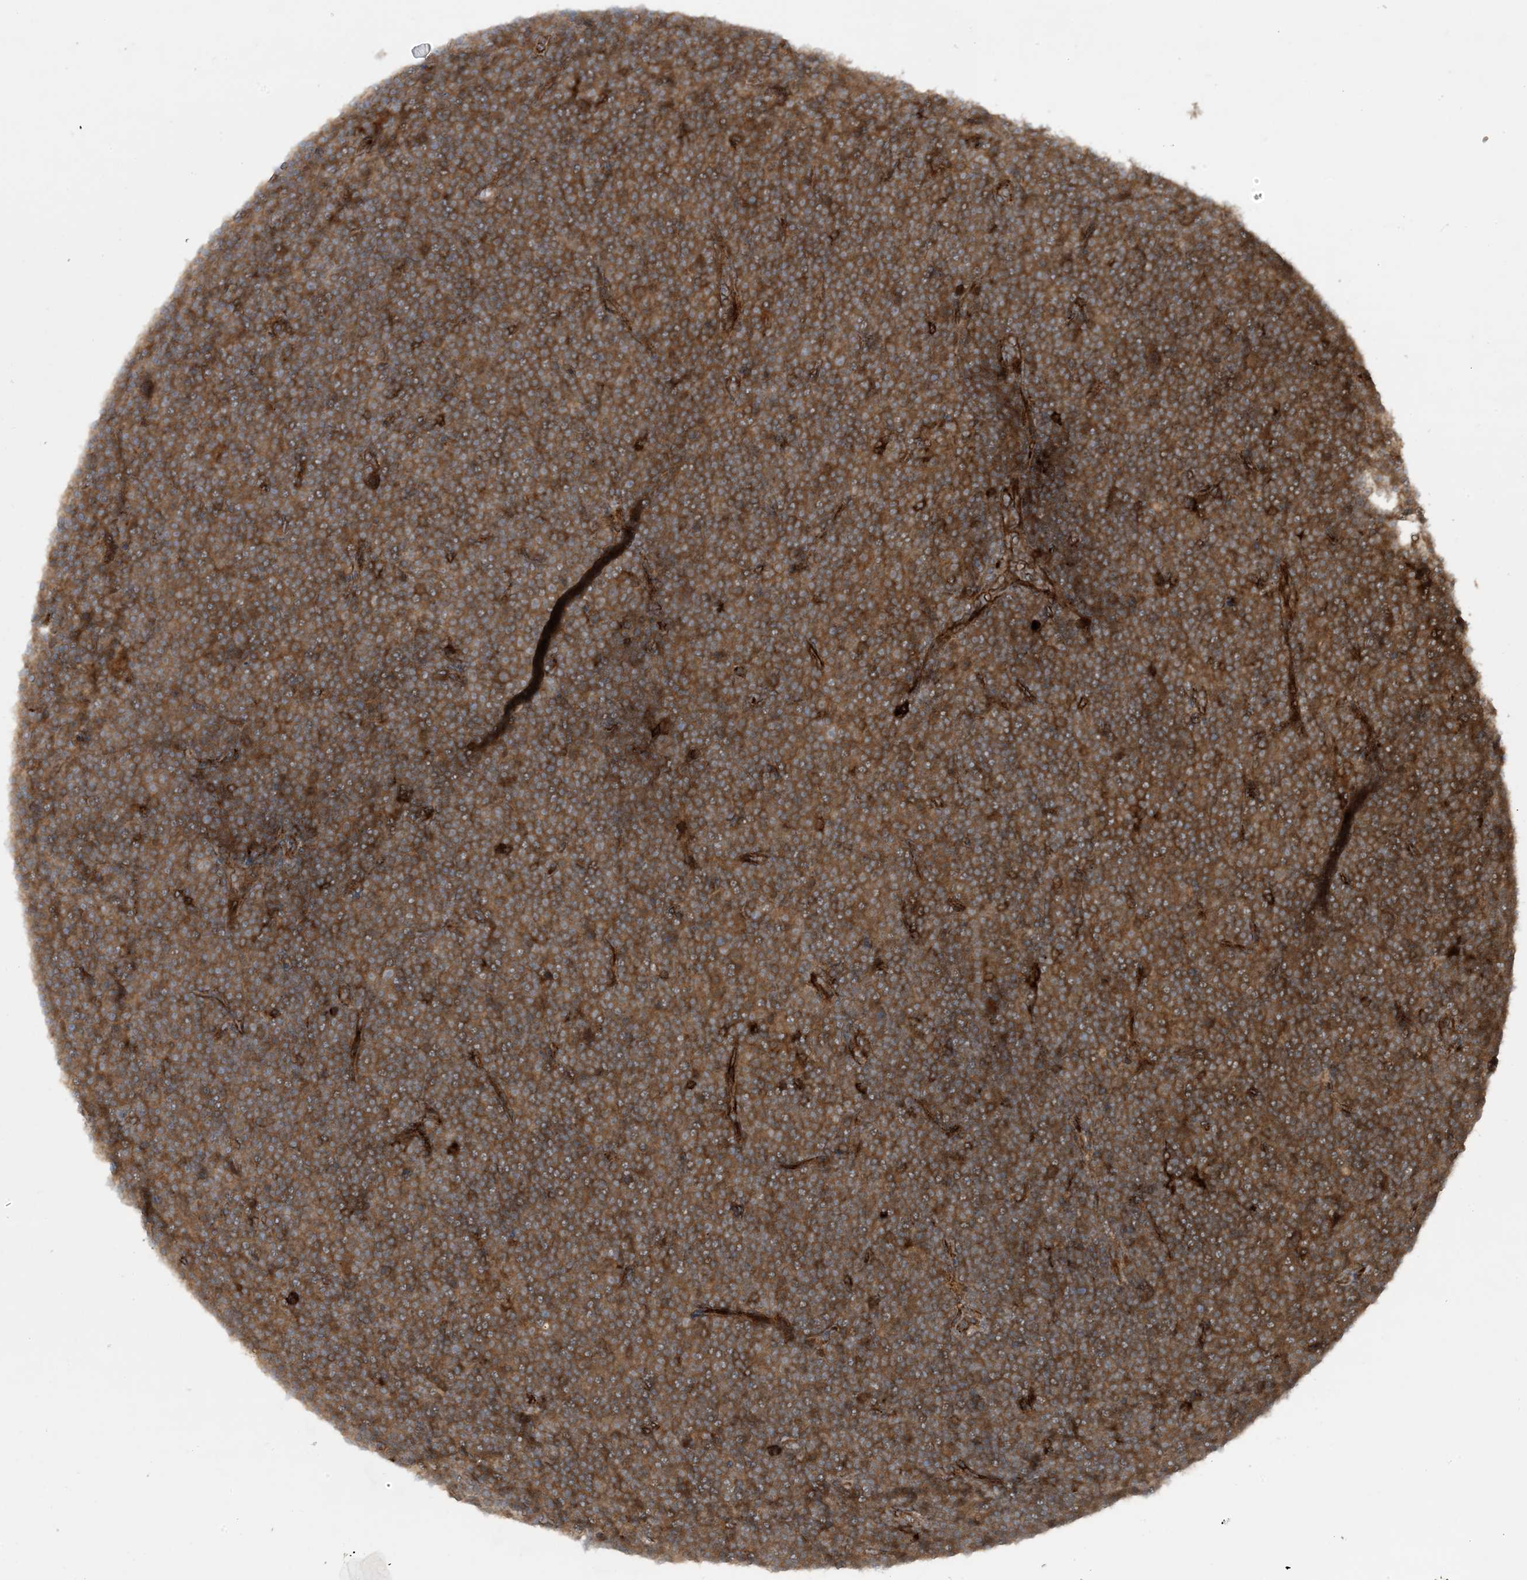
{"staining": {"intensity": "moderate", "quantity": ">75%", "location": "cytoplasmic/membranous"}, "tissue": "lymphoma", "cell_type": "Tumor cells", "image_type": "cancer", "snomed": [{"axis": "morphology", "description": "Malignant lymphoma, non-Hodgkin's type, Low grade"}, {"axis": "topography", "description": "Lymph node"}], "caption": "Low-grade malignant lymphoma, non-Hodgkin's type stained with IHC displays moderate cytoplasmic/membranous staining in approximately >75% of tumor cells.", "gene": "STAM2", "patient": {"sex": "female", "age": 67}}